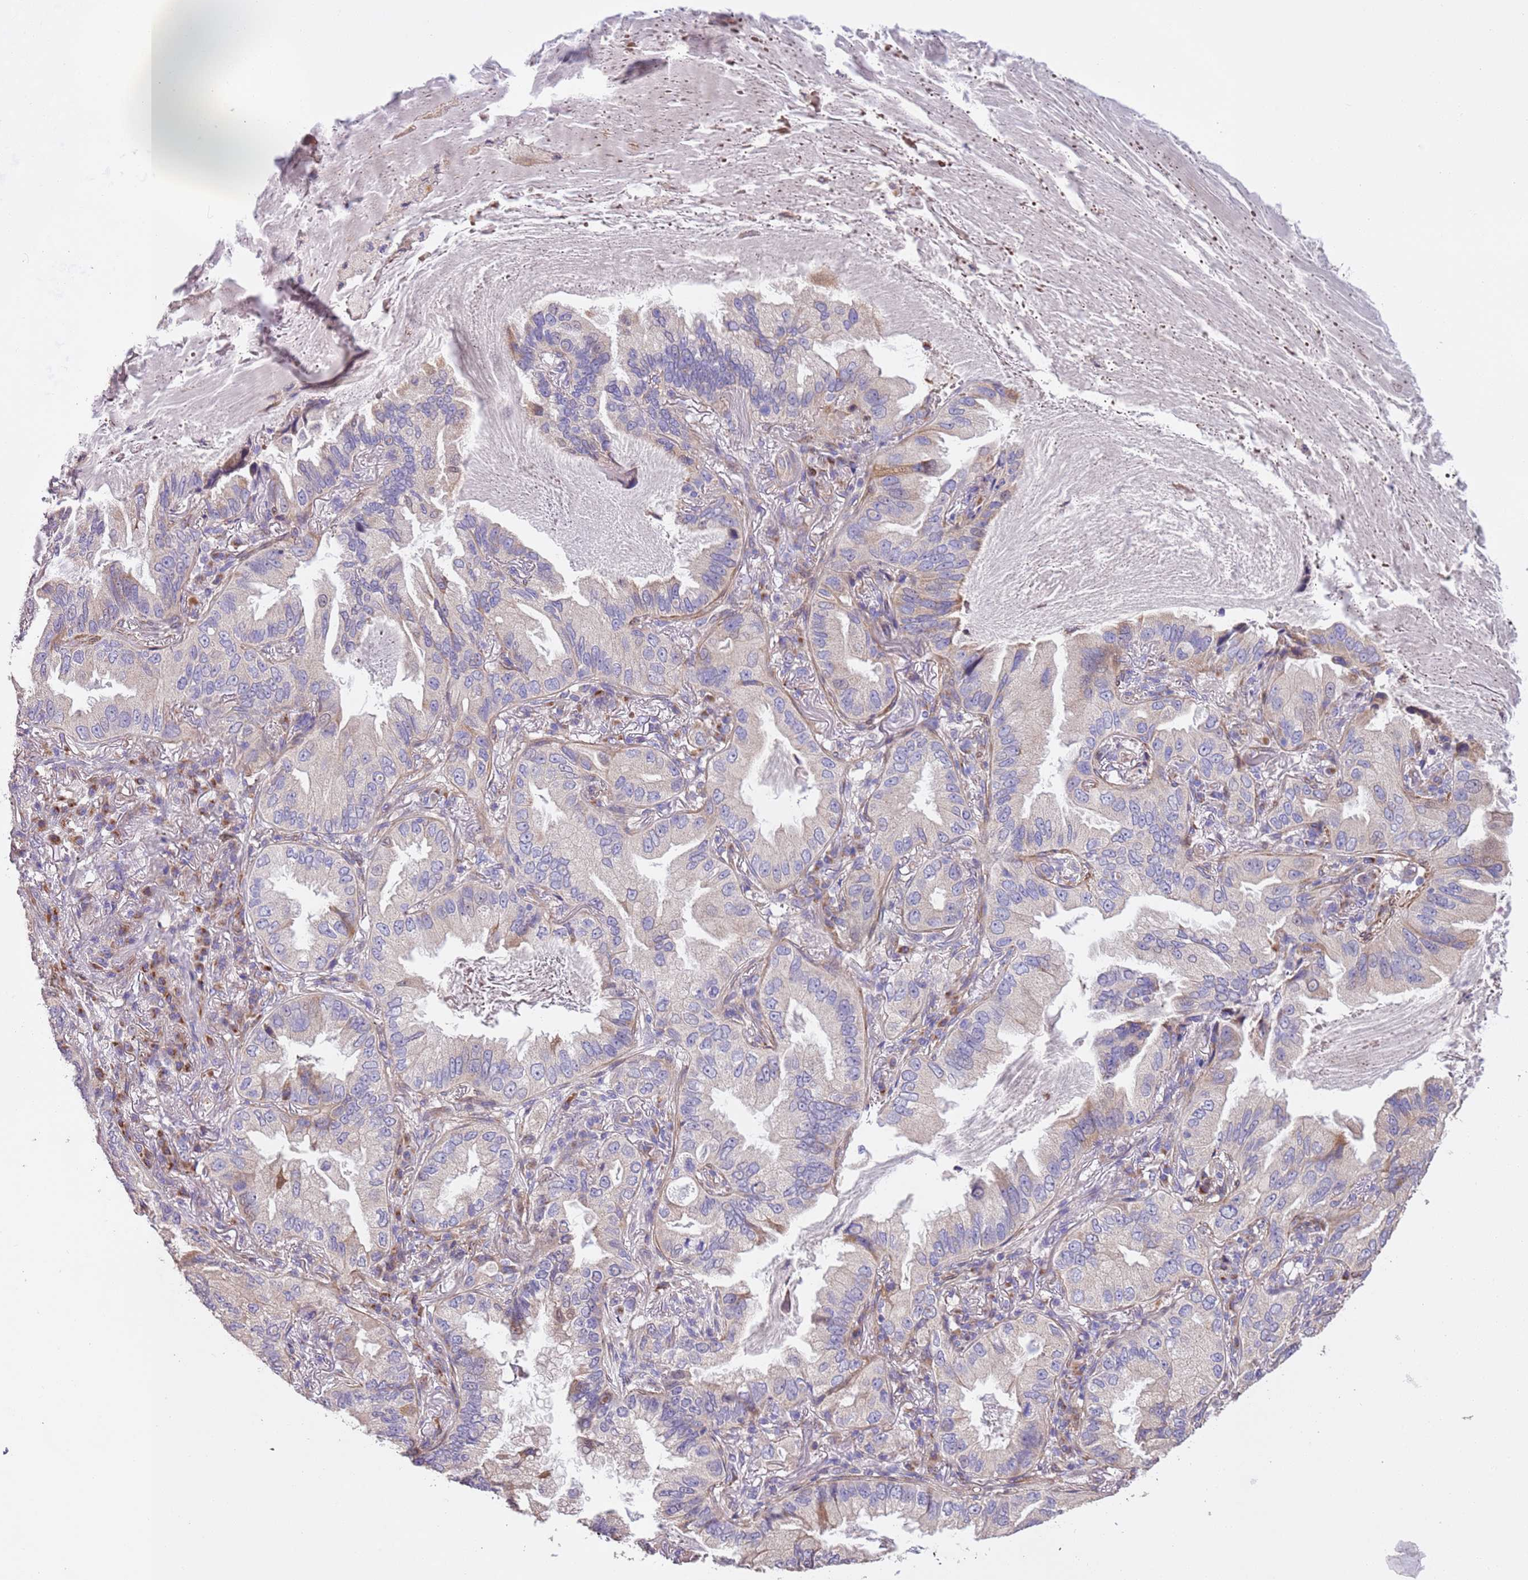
{"staining": {"intensity": "negative", "quantity": "none", "location": "none"}, "tissue": "lung cancer", "cell_type": "Tumor cells", "image_type": "cancer", "snomed": [{"axis": "morphology", "description": "Adenocarcinoma, NOS"}, {"axis": "topography", "description": "Lung"}], "caption": "There is no significant positivity in tumor cells of lung cancer (adenocarcinoma).", "gene": "PIGA", "patient": {"sex": "female", "age": 69}}